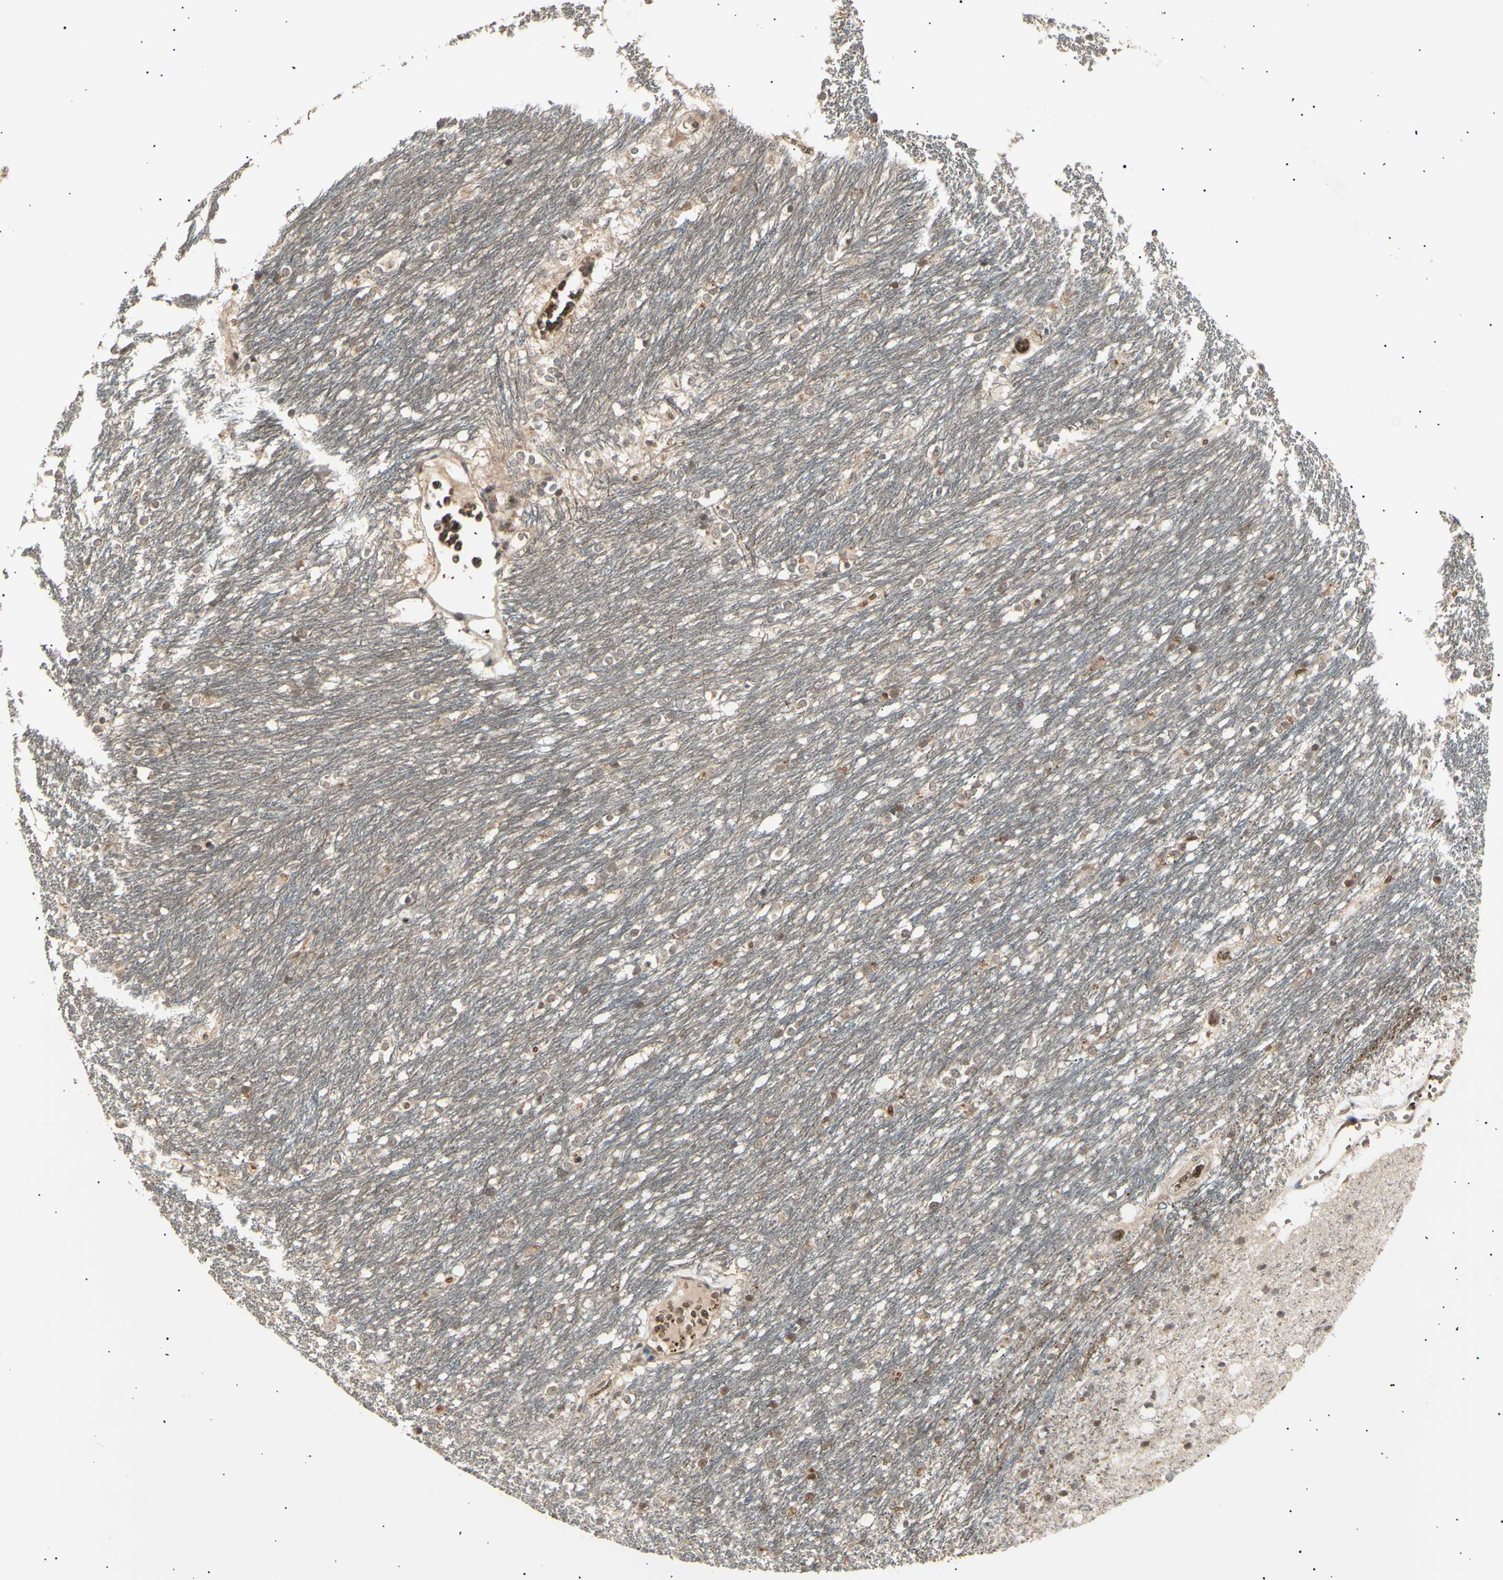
{"staining": {"intensity": "moderate", "quantity": "<25%", "location": "cytoplasmic/membranous"}, "tissue": "caudate", "cell_type": "Glial cells", "image_type": "normal", "snomed": [{"axis": "morphology", "description": "Normal tissue, NOS"}, {"axis": "topography", "description": "Lateral ventricle wall"}], "caption": "Caudate stained with DAB immunohistochemistry (IHC) demonstrates low levels of moderate cytoplasmic/membranous positivity in about <25% of glial cells. (DAB IHC with brightfield microscopy, high magnification).", "gene": "NUAK2", "patient": {"sex": "female", "age": 19}}